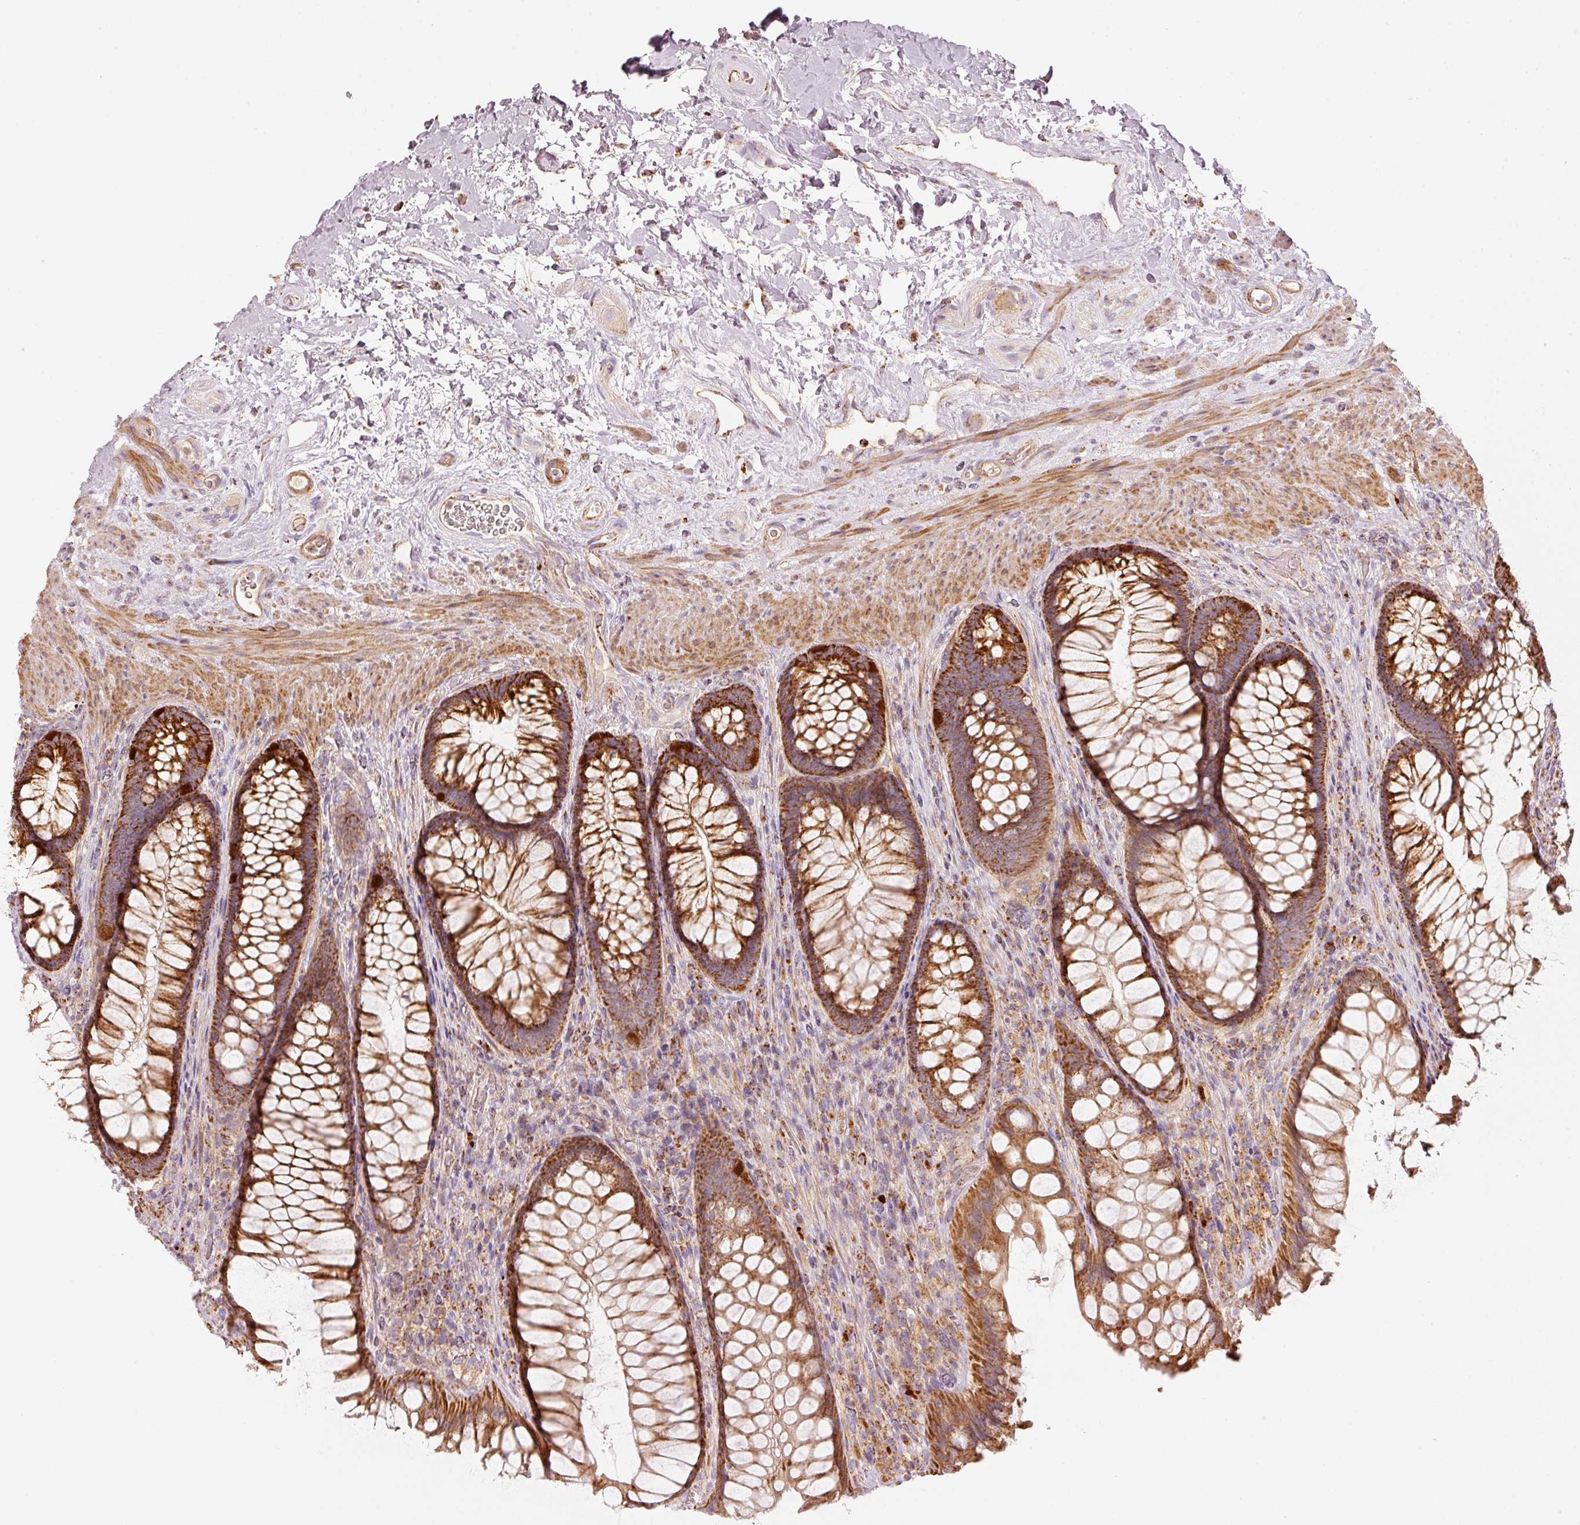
{"staining": {"intensity": "strong", "quantity": ">75%", "location": "cytoplasmic/membranous"}, "tissue": "rectum", "cell_type": "Glandular cells", "image_type": "normal", "snomed": [{"axis": "morphology", "description": "Normal tissue, NOS"}, {"axis": "topography", "description": "Rectum"}], "caption": "DAB (3,3'-diaminobenzidine) immunohistochemical staining of unremarkable human rectum displays strong cytoplasmic/membranous protein expression in about >75% of glandular cells. (DAB (3,3'-diaminobenzidine) IHC, brown staining for protein, blue staining for nuclei).", "gene": "C17orf98", "patient": {"sex": "male", "age": 53}}